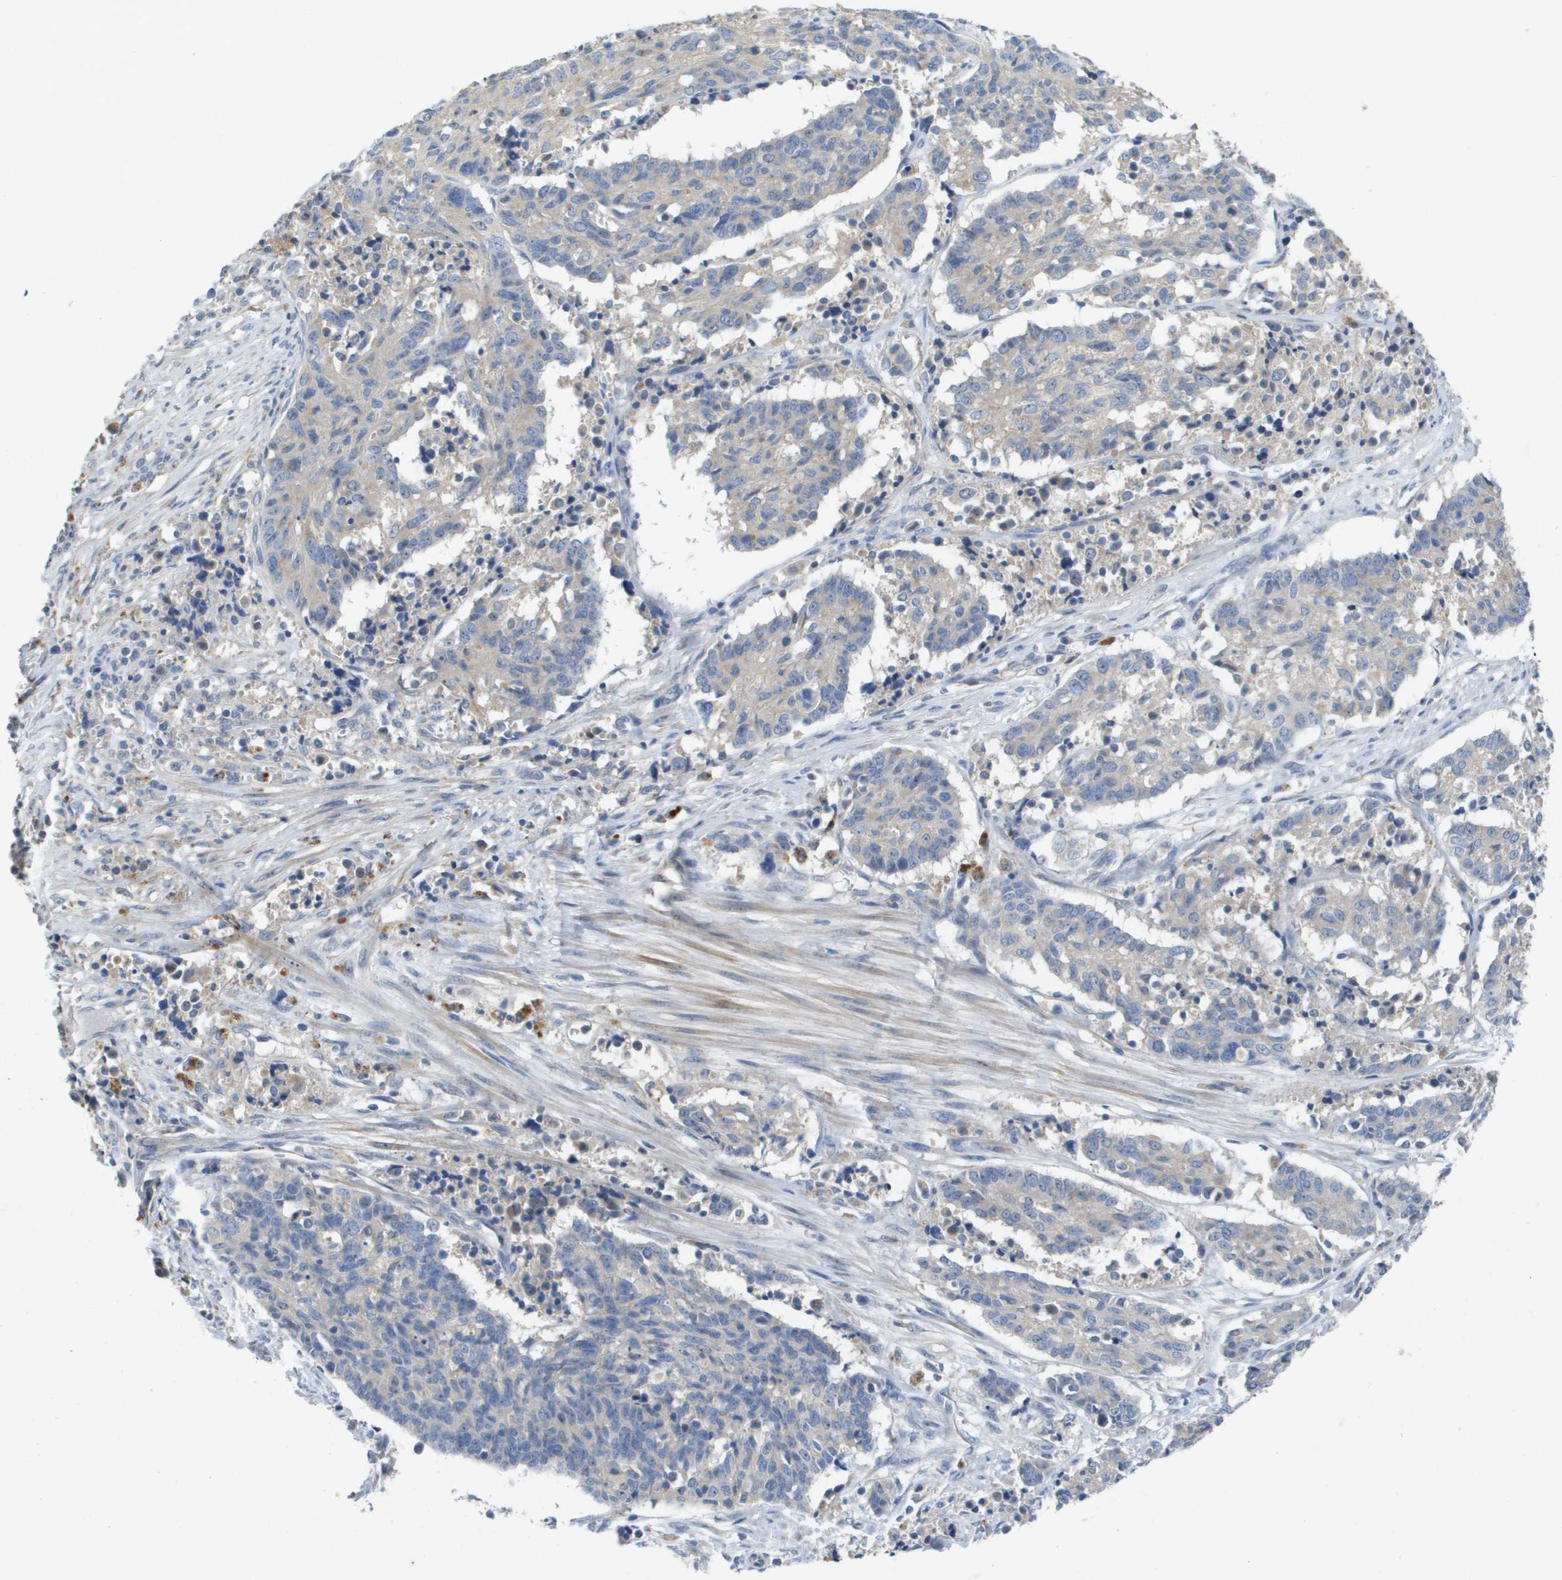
{"staining": {"intensity": "weak", "quantity": "<25%", "location": "cytoplasmic/membranous"}, "tissue": "cervical cancer", "cell_type": "Tumor cells", "image_type": "cancer", "snomed": [{"axis": "morphology", "description": "Squamous cell carcinoma, NOS"}, {"axis": "topography", "description": "Cervix"}], "caption": "Histopathology image shows no protein positivity in tumor cells of cervical cancer tissue.", "gene": "B3GNT5", "patient": {"sex": "female", "age": 35}}